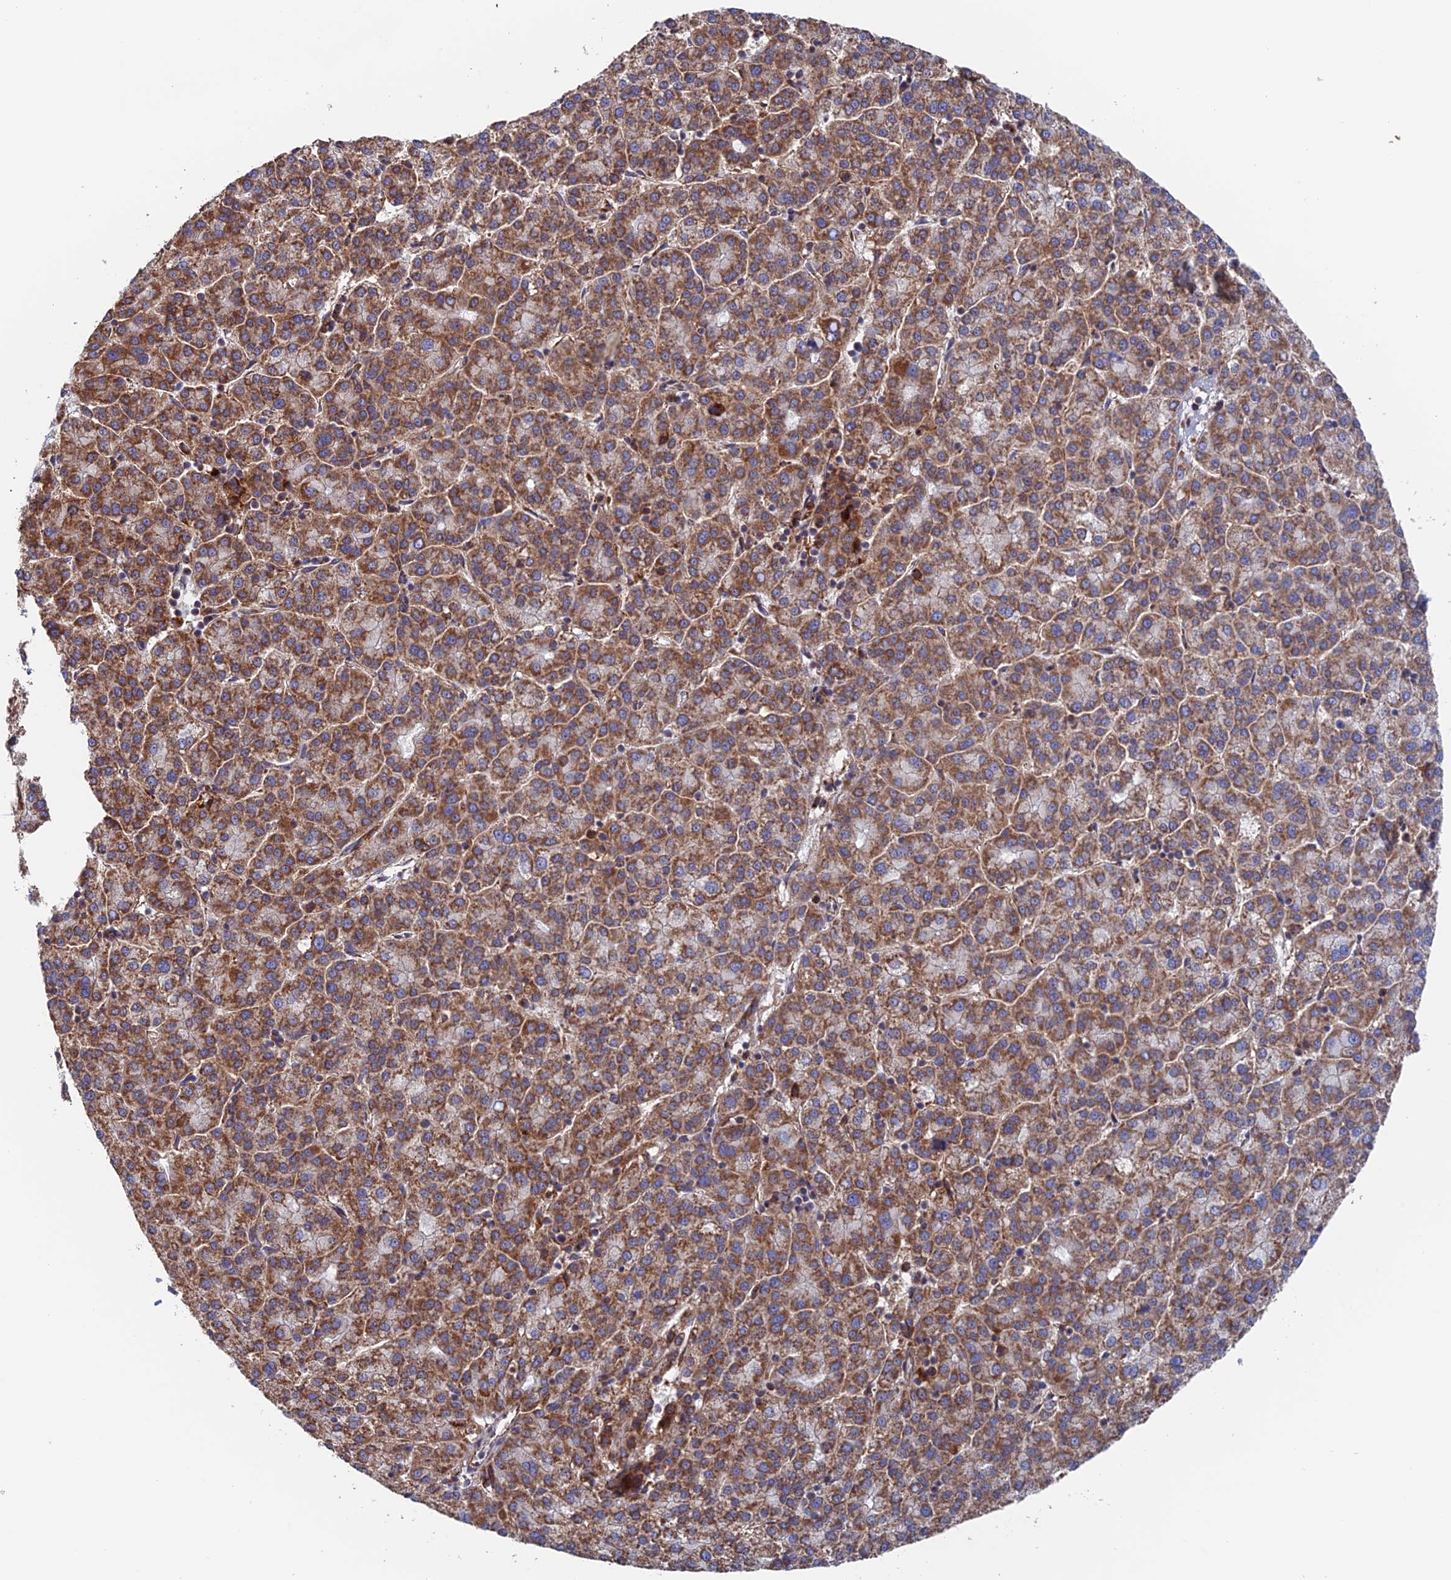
{"staining": {"intensity": "moderate", "quantity": ">75%", "location": "cytoplasmic/membranous"}, "tissue": "liver cancer", "cell_type": "Tumor cells", "image_type": "cancer", "snomed": [{"axis": "morphology", "description": "Carcinoma, Hepatocellular, NOS"}, {"axis": "topography", "description": "Liver"}], "caption": "Tumor cells demonstrate medium levels of moderate cytoplasmic/membranous expression in about >75% of cells in liver cancer (hepatocellular carcinoma). (DAB (3,3'-diaminobenzidine) IHC, brown staining for protein, blue staining for nuclei).", "gene": "DTYMK", "patient": {"sex": "female", "age": 58}}